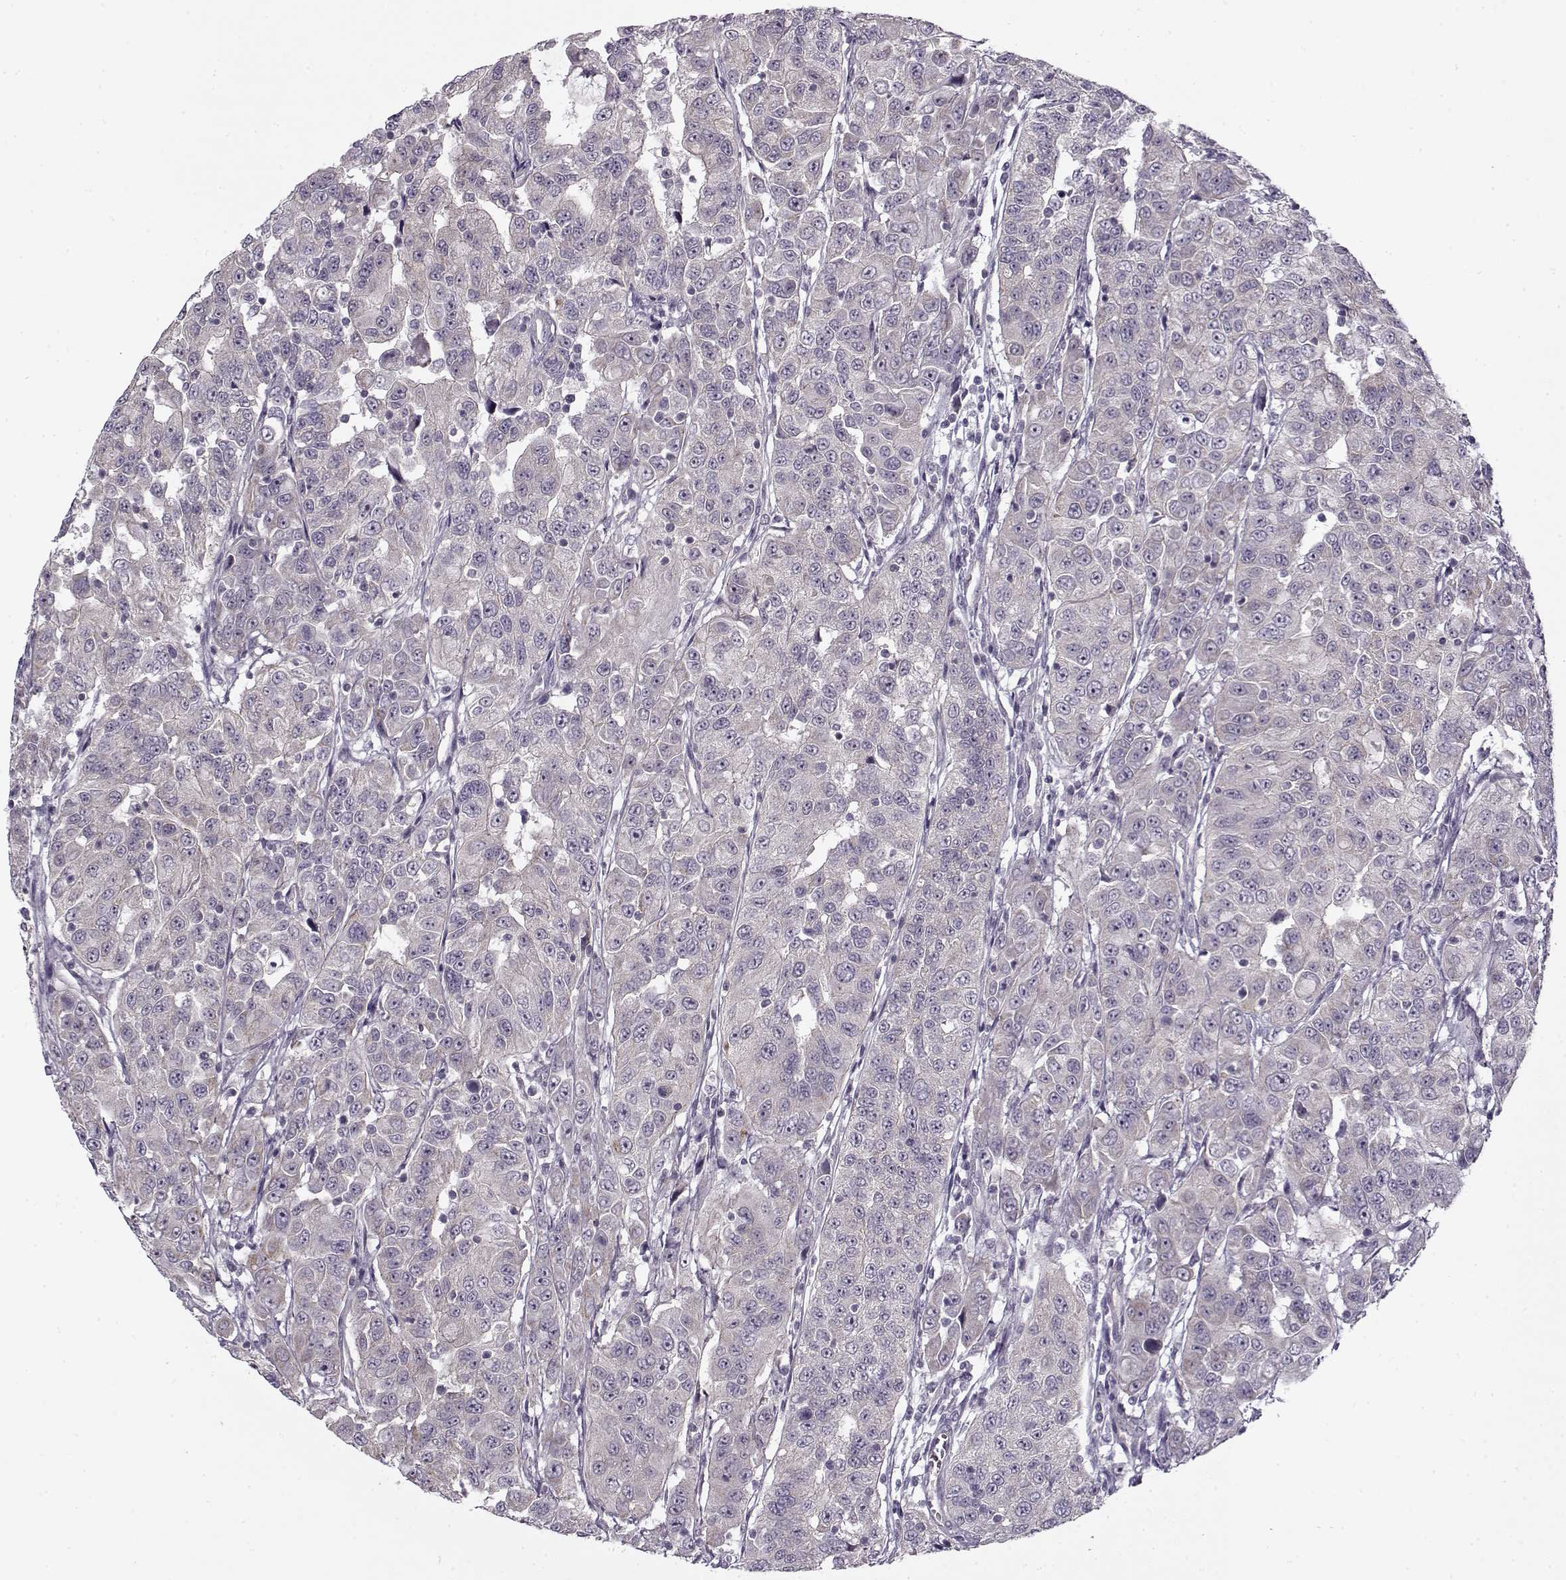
{"staining": {"intensity": "negative", "quantity": "none", "location": "none"}, "tissue": "urothelial cancer", "cell_type": "Tumor cells", "image_type": "cancer", "snomed": [{"axis": "morphology", "description": "Urothelial carcinoma, NOS"}, {"axis": "morphology", "description": "Urothelial carcinoma, High grade"}, {"axis": "topography", "description": "Urinary bladder"}], "caption": "This image is of urothelial cancer stained with IHC to label a protein in brown with the nuclei are counter-stained blue. There is no positivity in tumor cells.", "gene": "PNMT", "patient": {"sex": "female", "age": 73}}